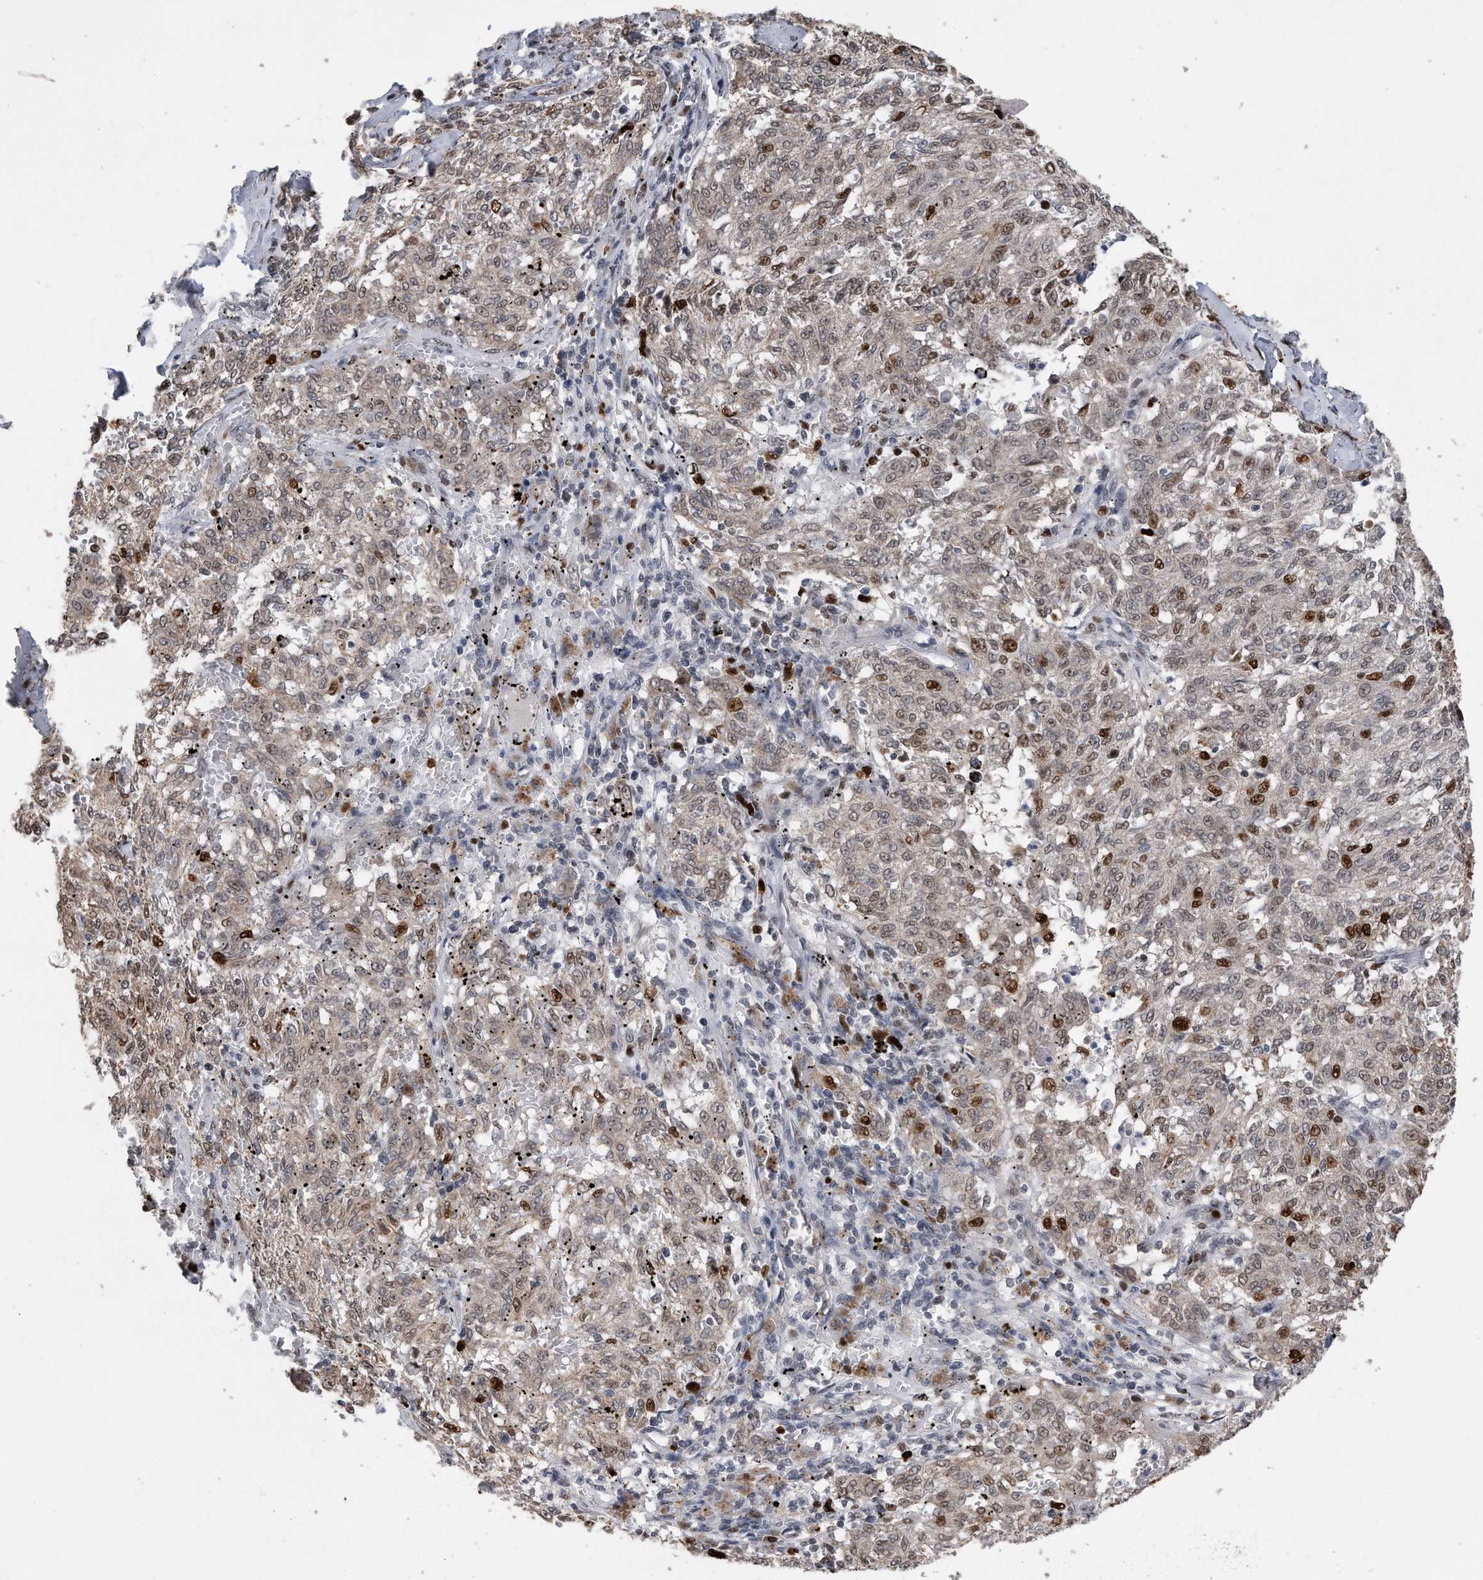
{"staining": {"intensity": "strong", "quantity": "<25%", "location": "nuclear"}, "tissue": "melanoma", "cell_type": "Tumor cells", "image_type": "cancer", "snomed": [{"axis": "morphology", "description": "Malignant melanoma, NOS"}, {"axis": "topography", "description": "Skin"}], "caption": "Tumor cells display strong nuclear staining in approximately <25% of cells in malignant melanoma. (DAB IHC with brightfield microscopy, high magnification).", "gene": "PCNA", "patient": {"sex": "female", "age": 72}}